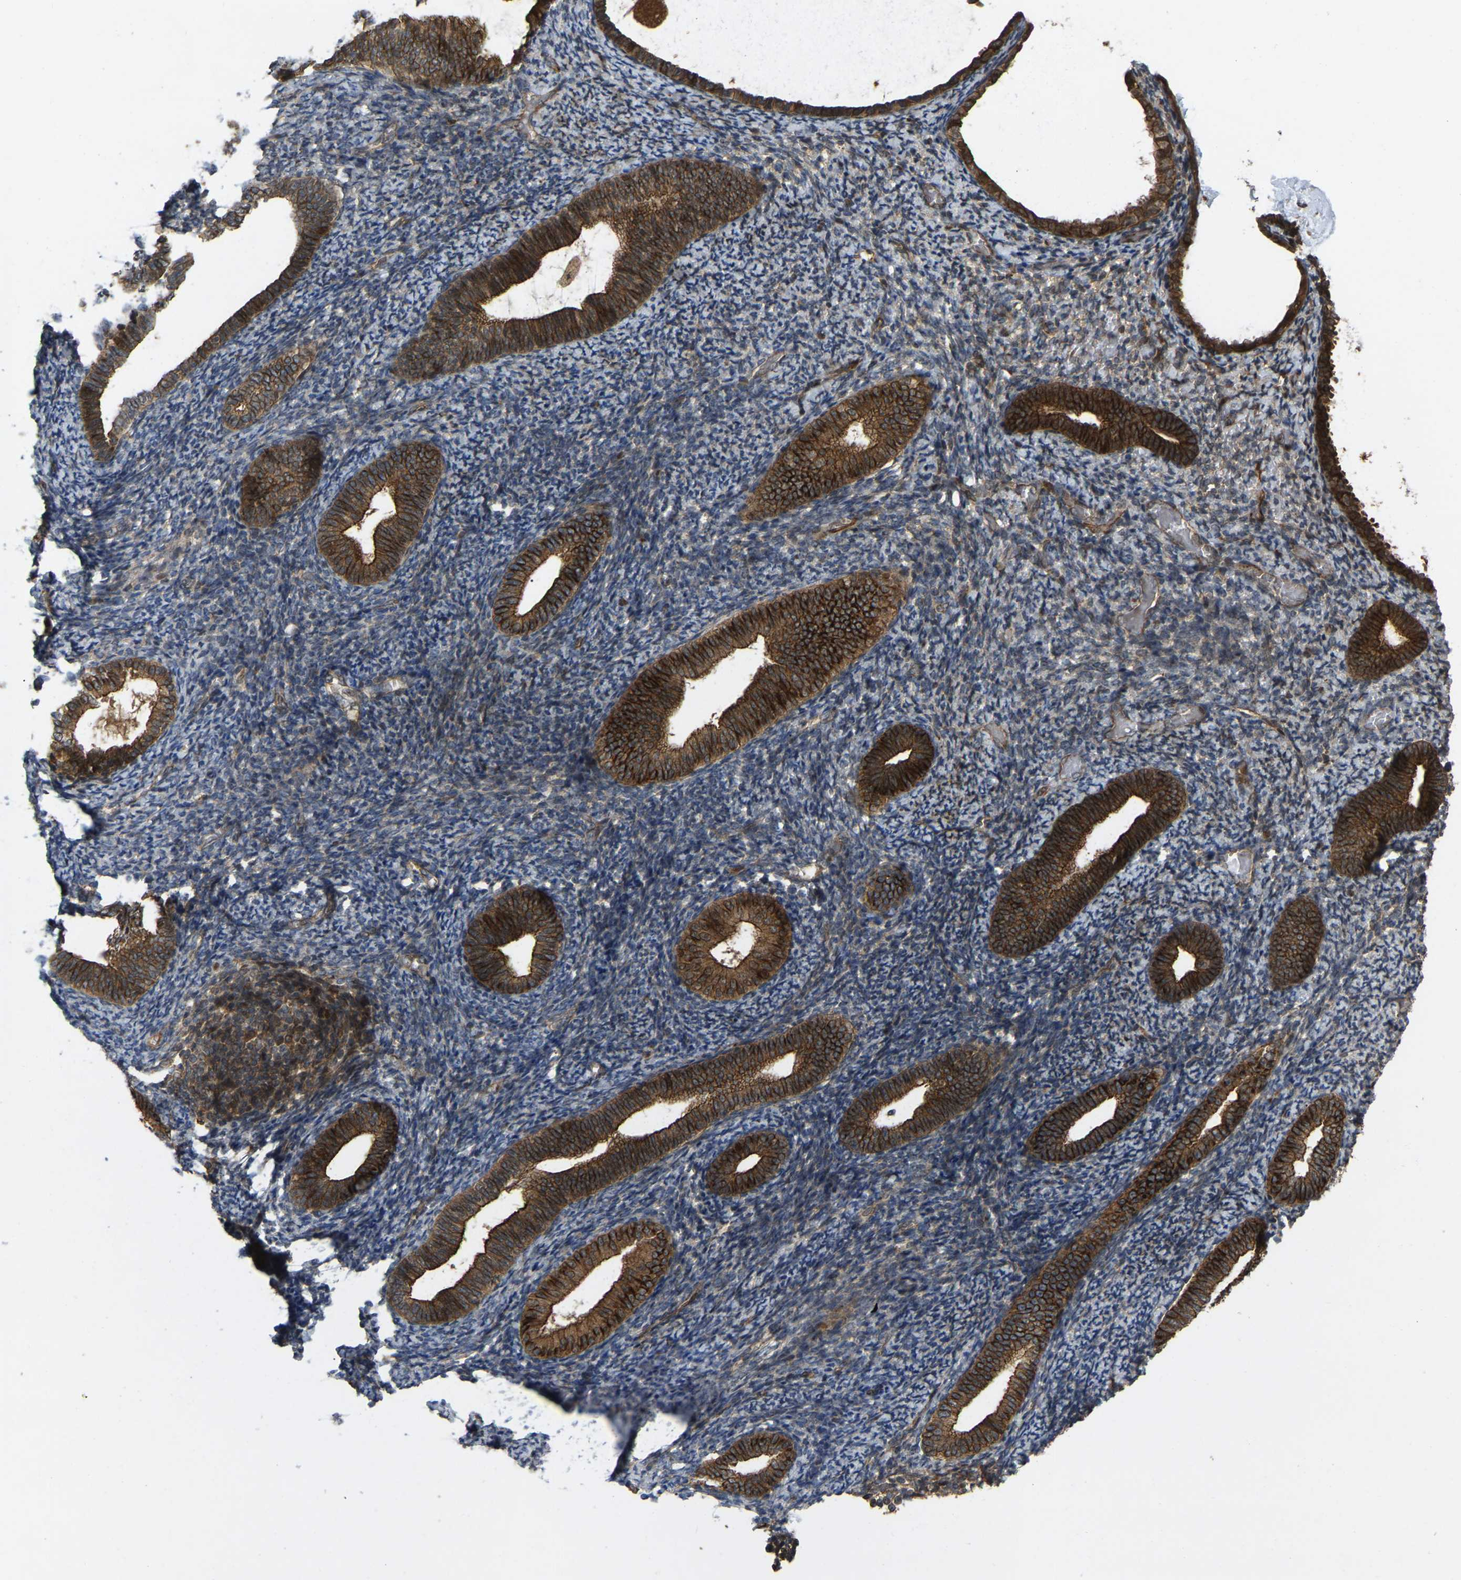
{"staining": {"intensity": "weak", "quantity": "25%-75%", "location": "cytoplasmic/membranous"}, "tissue": "endometrium", "cell_type": "Cells in endometrial stroma", "image_type": "normal", "snomed": [{"axis": "morphology", "description": "Normal tissue, NOS"}, {"axis": "topography", "description": "Endometrium"}], "caption": "Protein analysis of unremarkable endometrium demonstrates weak cytoplasmic/membranous positivity in approximately 25%-75% of cells in endometrial stroma.", "gene": "KIAA1549", "patient": {"sex": "female", "age": 66}}